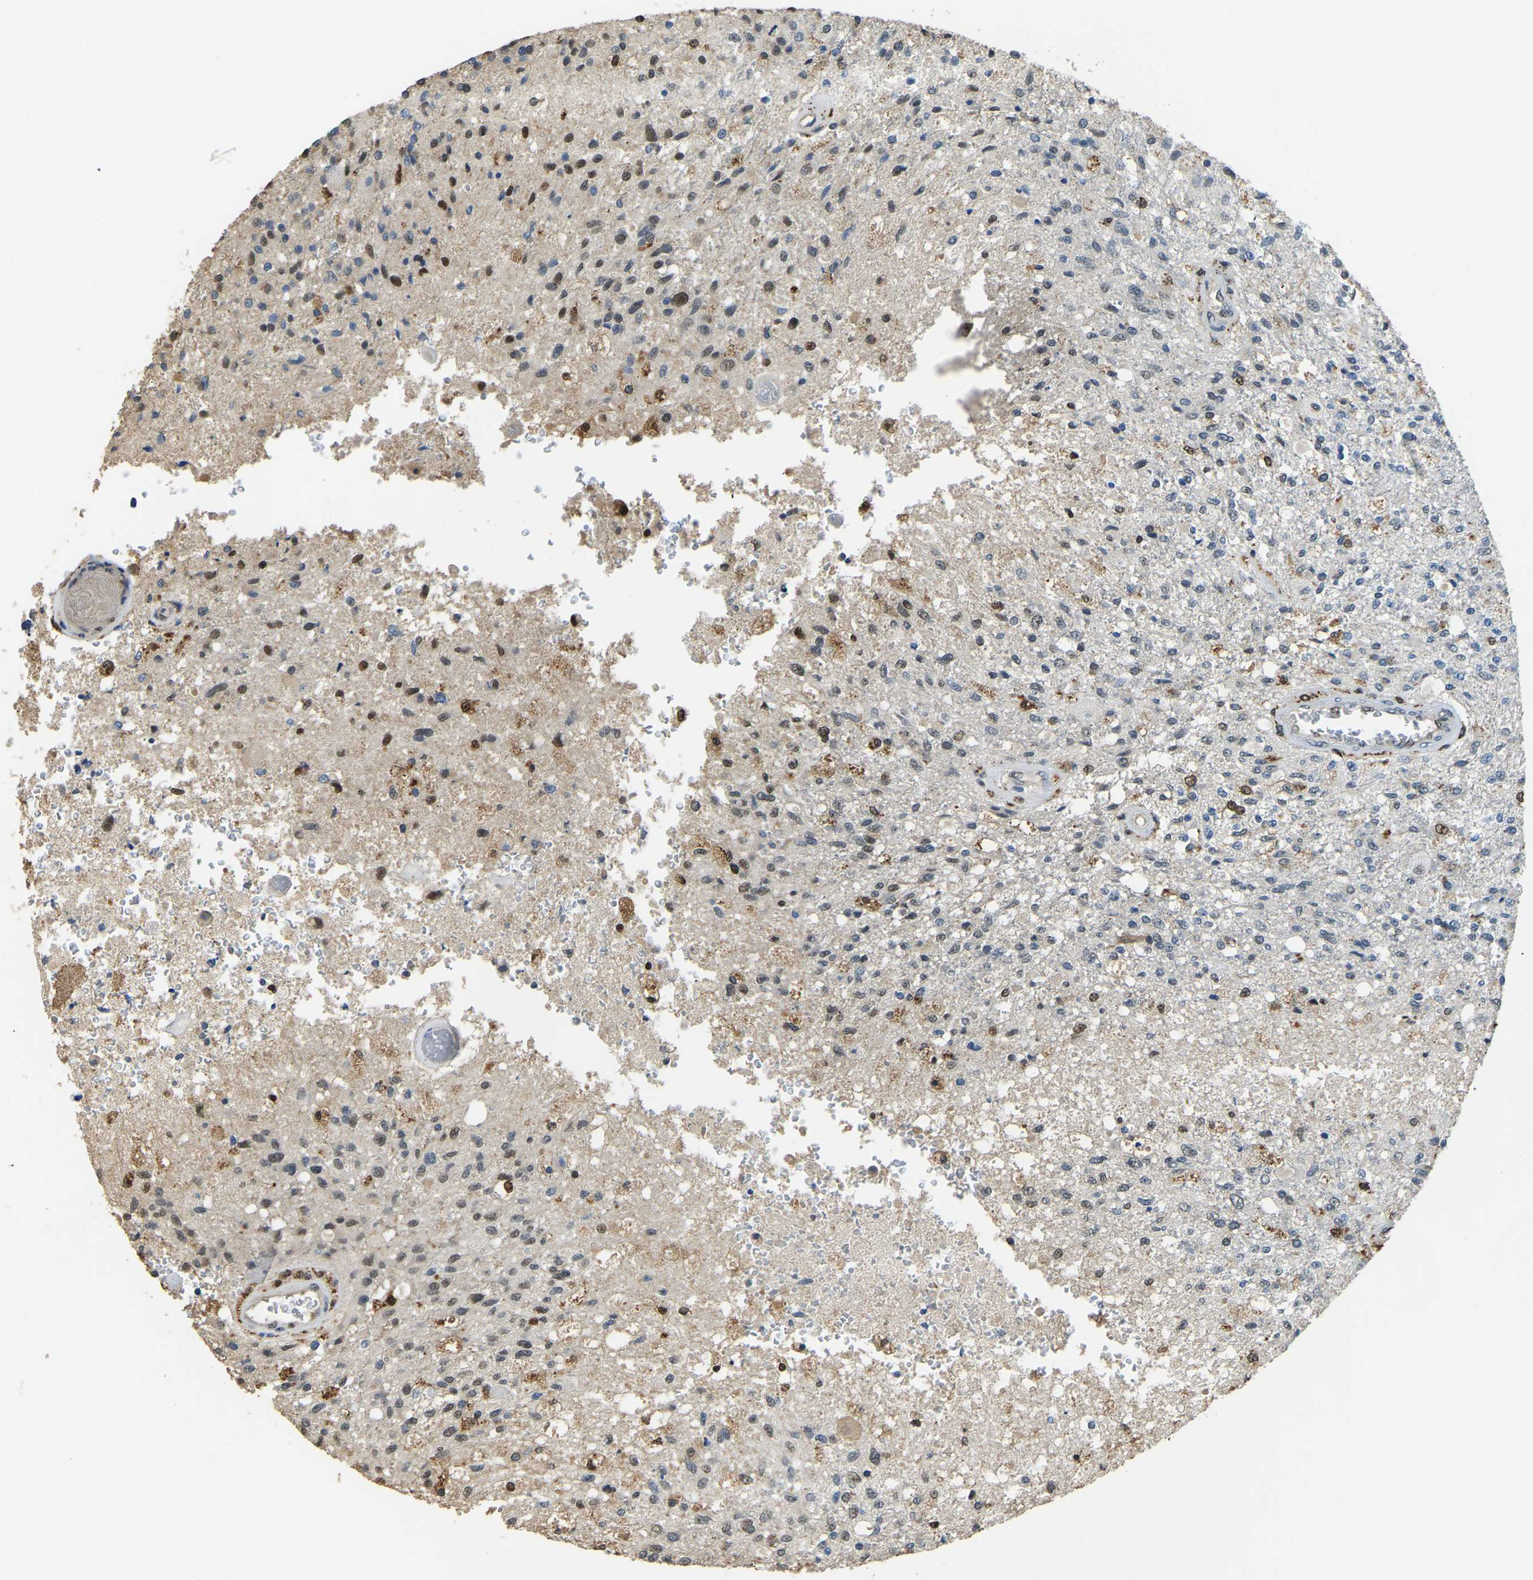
{"staining": {"intensity": "strong", "quantity": "<25%", "location": "cytoplasmic/membranous,nuclear"}, "tissue": "glioma", "cell_type": "Tumor cells", "image_type": "cancer", "snomed": [{"axis": "morphology", "description": "Normal tissue, NOS"}, {"axis": "morphology", "description": "Glioma, malignant, High grade"}, {"axis": "topography", "description": "Cerebral cortex"}], "caption": "Protein expression analysis of human glioma reveals strong cytoplasmic/membranous and nuclear staining in about <25% of tumor cells. The staining was performed using DAB (3,3'-diaminobenzidine) to visualize the protein expression in brown, while the nuclei were stained in blue with hematoxylin (Magnification: 20x).", "gene": "NANS", "patient": {"sex": "male", "age": 77}}